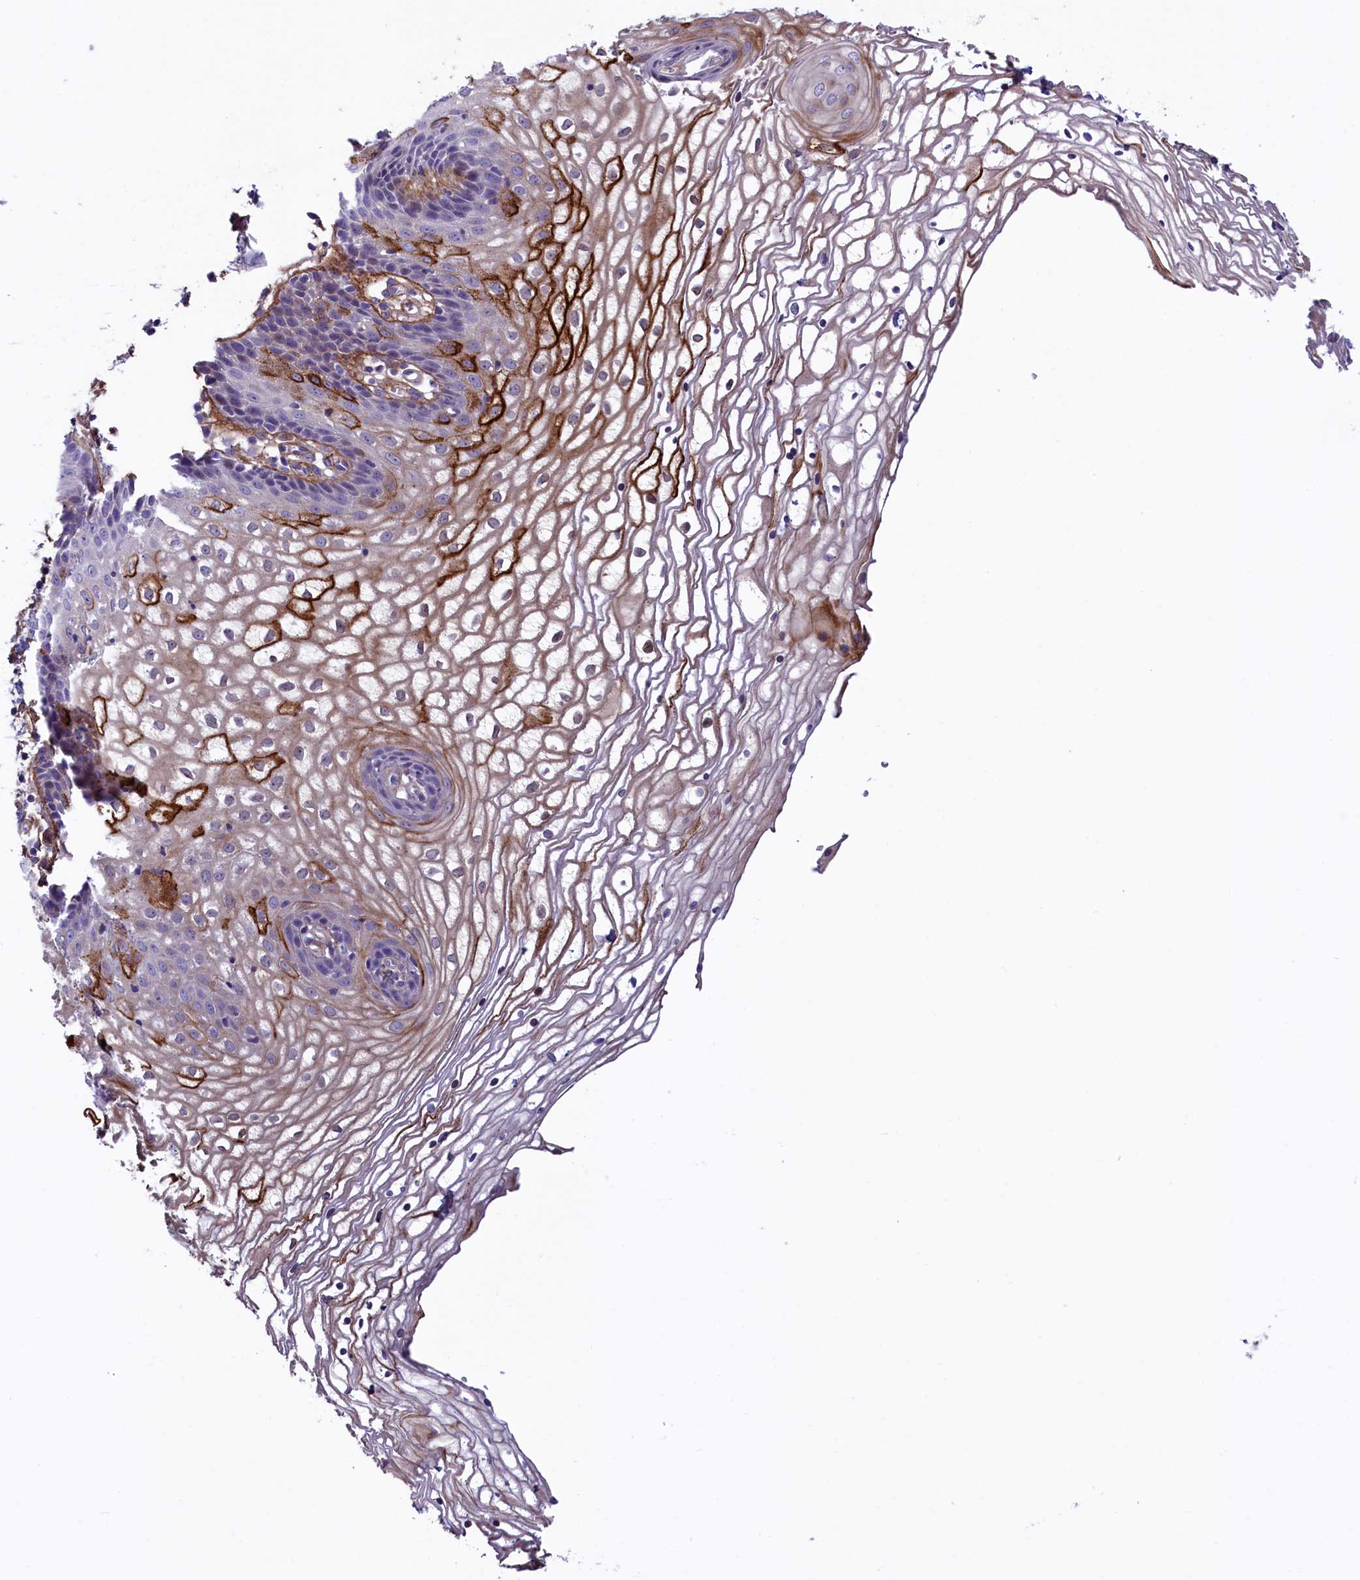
{"staining": {"intensity": "strong", "quantity": "<25%", "location": "cytoplasmic/membranous"}, "tissue": "vagina", "cell_type": "Squamous epithelial cells", "image_type": "normal", "snomed": [{"axis": "morphology", "description": "Normal tissue, NOS"}, {"axis": "topography", "description": "Vagina"}], "caption": "IHC image of unremarkable vagina: human vagina stained using immunohistochemistry (IHC) reveals medium levels of strong protein expression localized specifically in the cytoplasmic/membranous of squamous epithelial cells, appearing as a cytoplasmic/membranous brown color.", "gene": "LOXL1", "patient": {"sex": "female", "age": 34}}